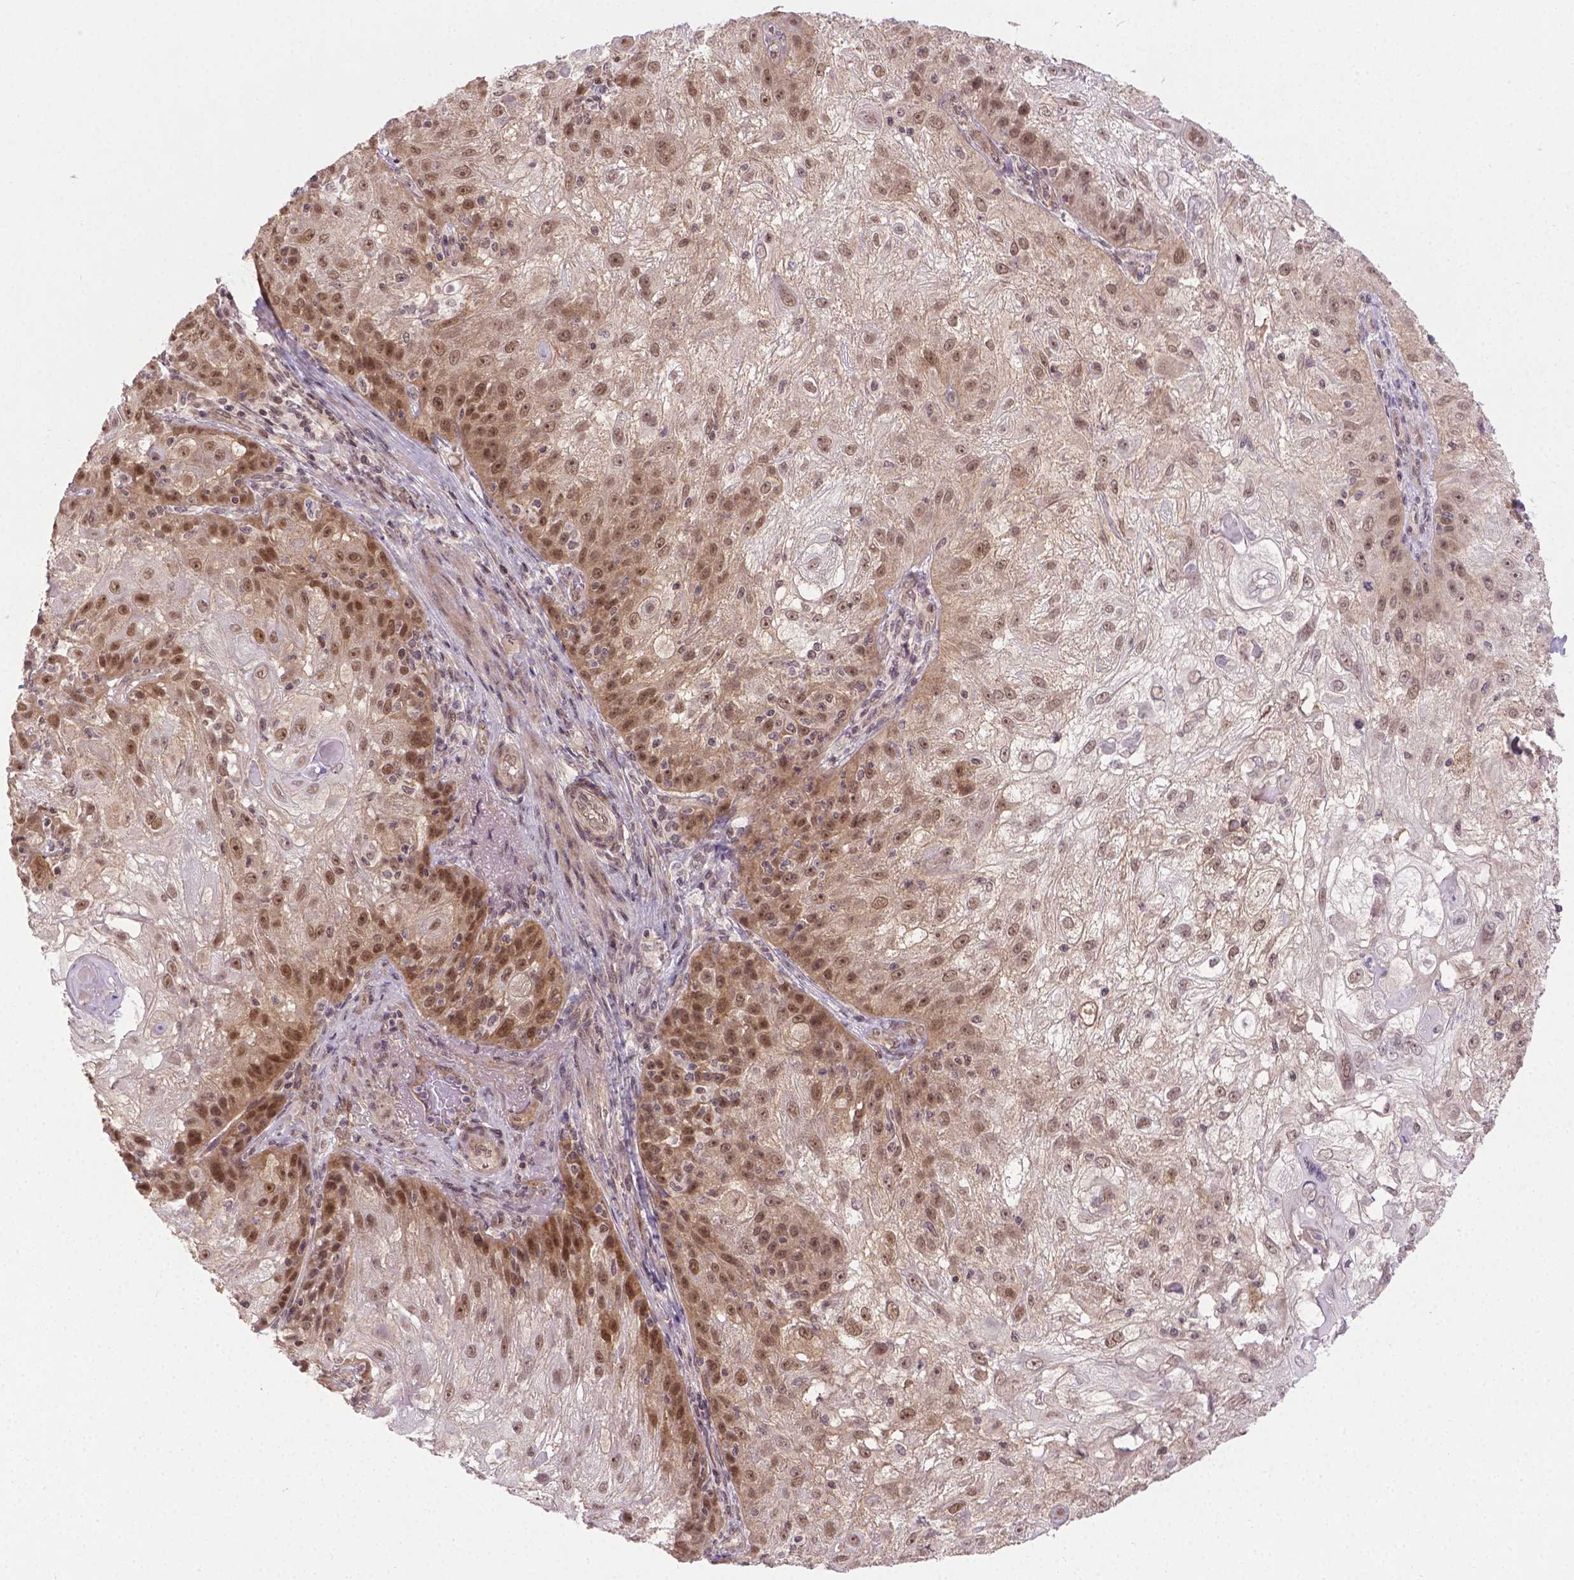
{"staining": {"intensity": "moderate", "quantity": ">75%", "location": "nuclear"}, "tissue": "skin cancer", "cell_type": "Tumor cells", "image_type": "cancer", "snomed": [{"axis": "morphology", "description": "Normal tissue, NOS"}, {"axis": "morphology", "description": "Squamous cell carcinoma, NOS"}, {"axis": "topography", "description": "Skin"}], "caption": "Skin cancer (squamous cell carcinoma) was stained to show a protein in brown. There is medium levels of moderate nuclear staining in about >75% of tumor cells. Ihc stains the protein of interest in brown and the nuclei are stained blue.", "gene": "ANKRD54", "patient": {"sex": "female", "age": 83}}